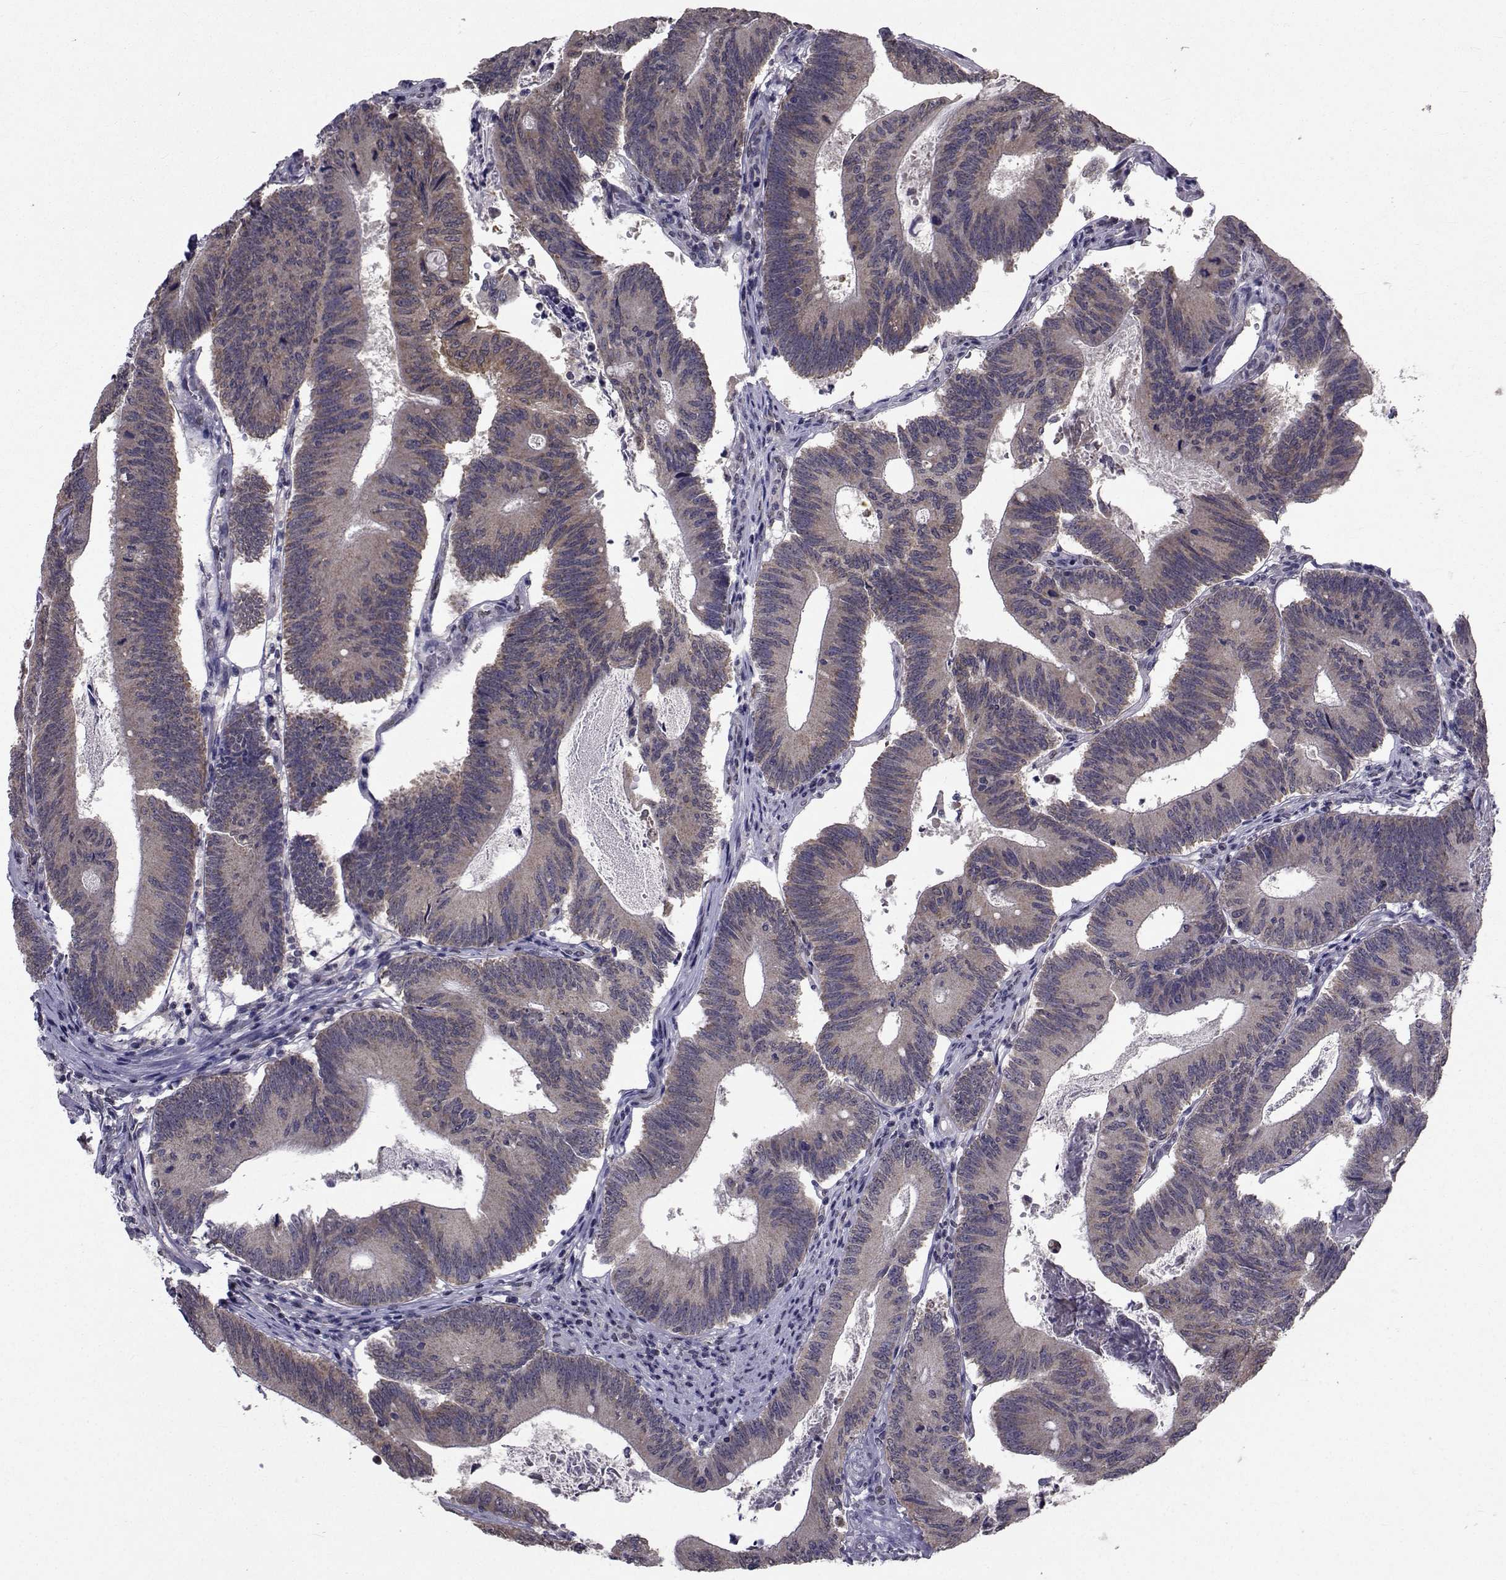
{"staining": {"intensity": "moderate", "quantity": "25%-75%", "location": "cytoplasmic/membranous"}, "tissue": "colorectal cancer", "cell_type": "Tumor cells", "image_type": "cancer", "snomed": [{"axis": "morphology", "description": "Adenocarcinoma, NOS"}, {"axis": "topography", "description": "Colon"}], "caption": "Moderate cytoplasmic/membranous protein positivity is identified in approximately 25%-75% of tumor cells in adenocarcinoma (colorectal).", "gene": "CYP2S1", "patient": {"sex": "female", "age": 70}}